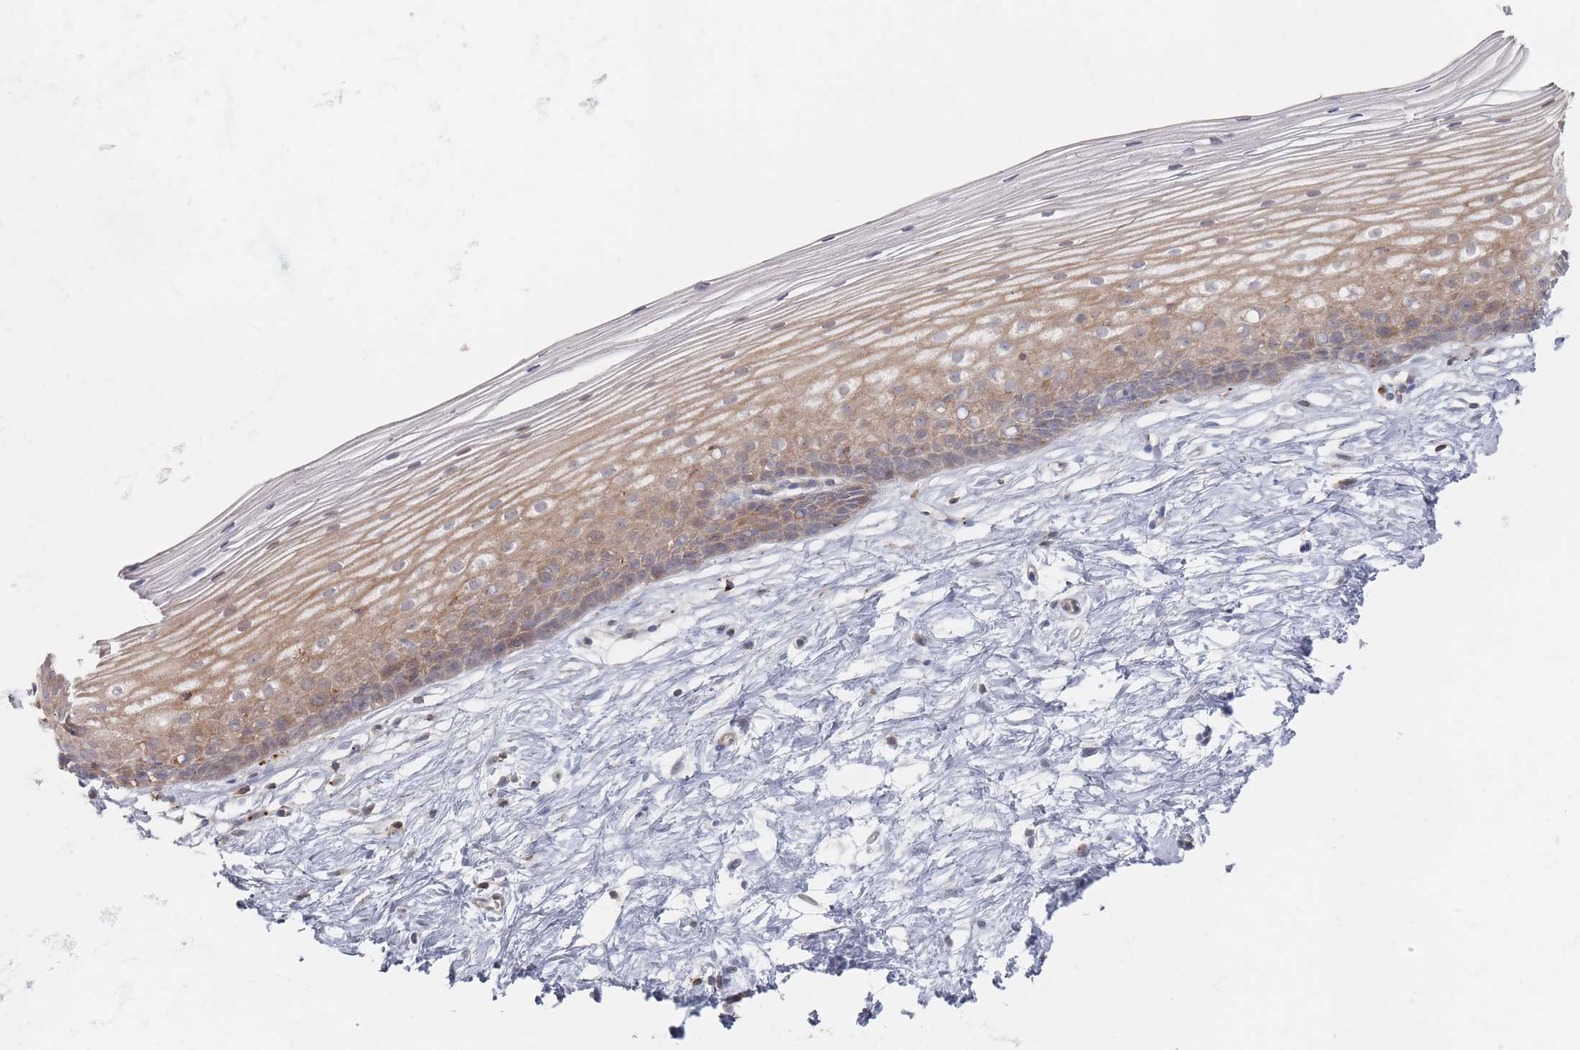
{"staining": {"intensity": "weak", "quantity": ">75%", "location": "cytoplasmic/membranous"}, "tissue": "cervix", "cell_type": "Glandular cells", "image_type": "normal", "snomed": [{"axis": "morphology", "description": "Normal tissue, NOS"}, {"axis": "topography", "description": "Cervix"}], "caption": "About >75% of glandular cells in normal cervix display weak cytoplasmic/membranous protein expression as visualized by brown immunohistochemical staining.", "gene": "ZKSCAN7", "patient": {"sex": "female", "age": 40}}